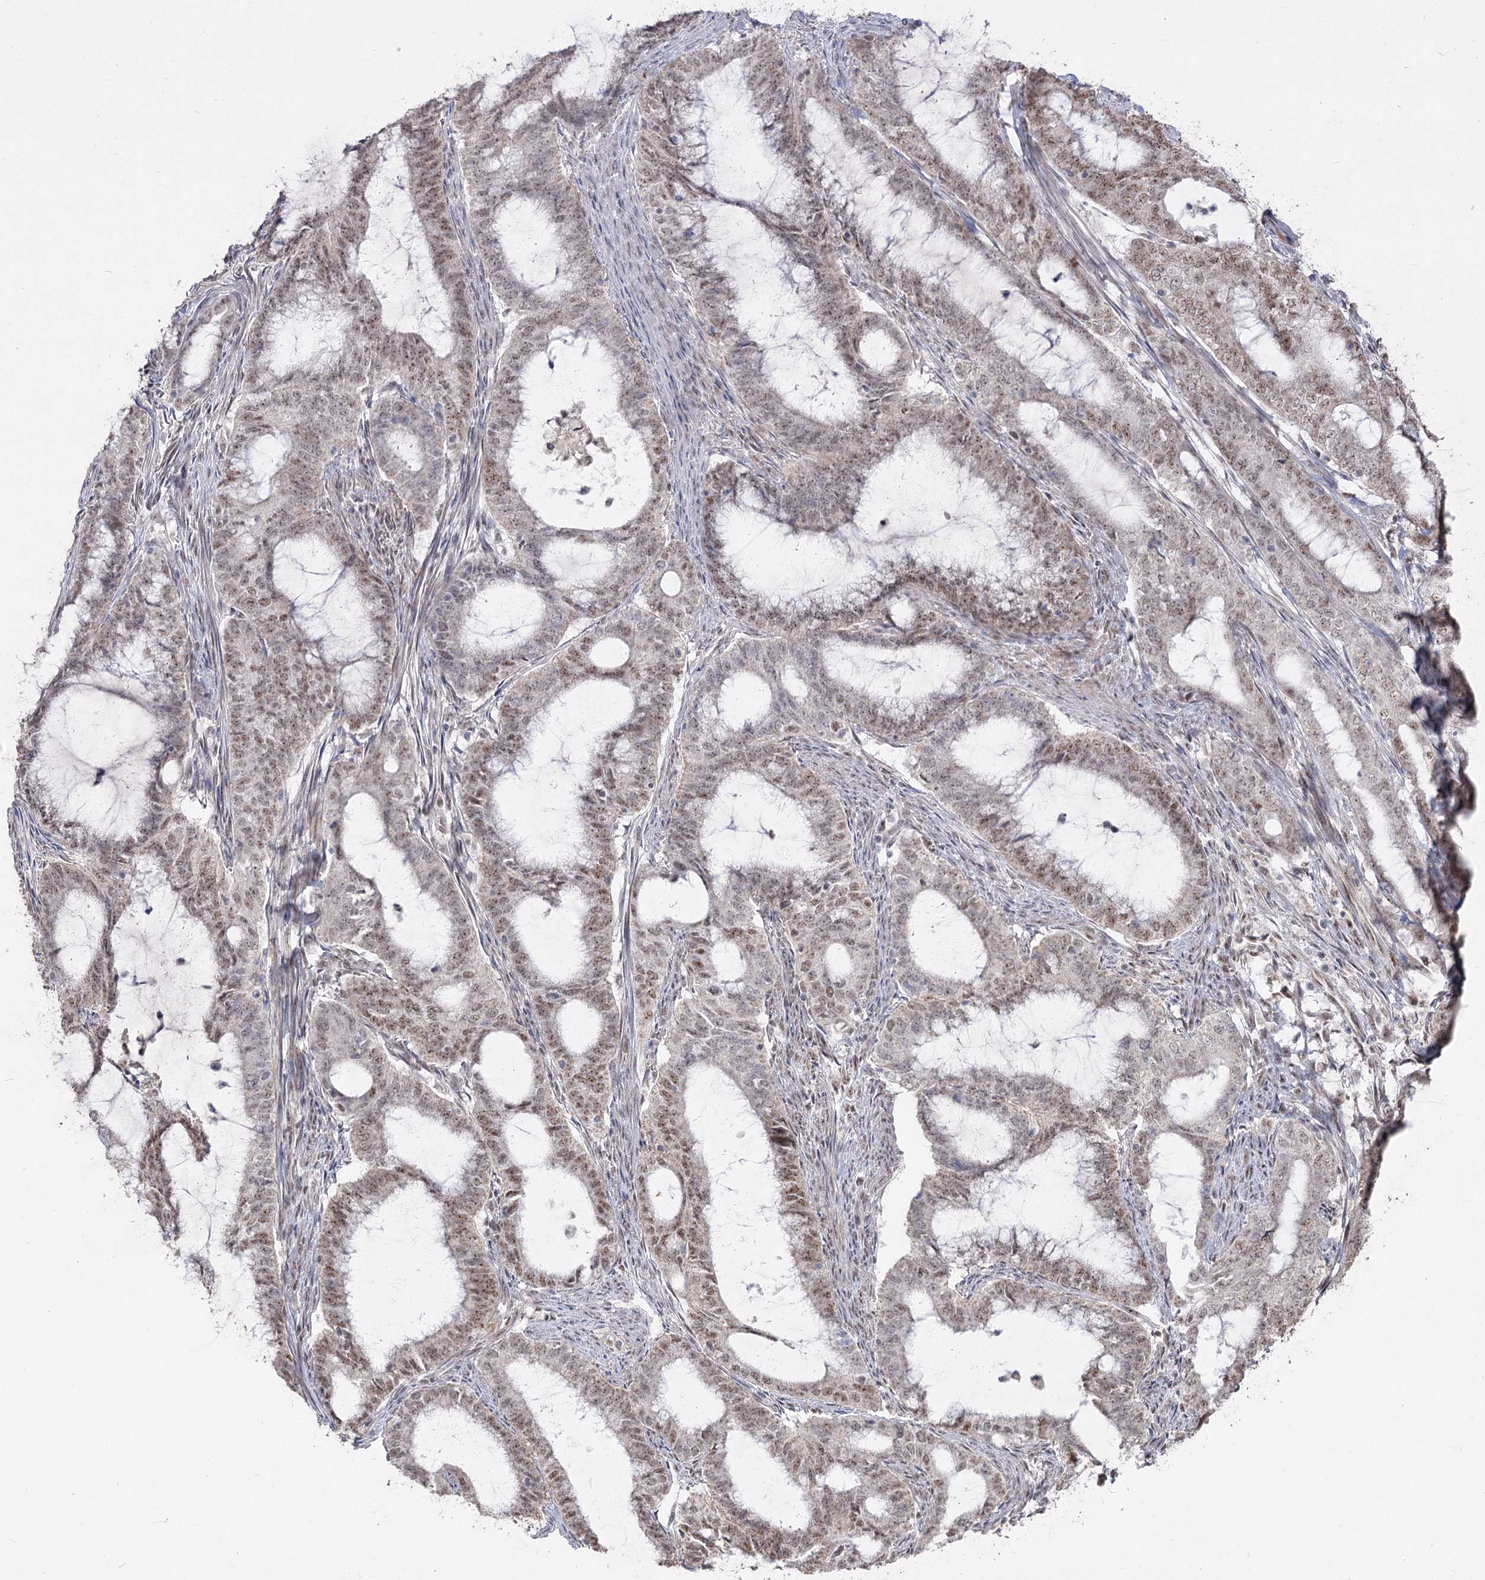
{"staining": {"intensity": "weak", "quantity": "25%-75%", "location": "cytoplasmic/membranous,nuclear"}, "tissue": "endometrial cancer", "cell_type": "Tumor cells", "image_type": "cancer", "snomed": [{"axis": "morphology", "description": "Adenocarcinoma, NOS"}, {"axis": "topography", "description": "Endometrium"}], "caption": "Endometrial cancer stained with DAB (3,3'-diaminobenzidine) IHC shows low levels of weak cytoplasmic/membranous and nuclear staining in approximately 25%-75% of tumor cells. (Brightfield microscopy of DAB IHC at high magnification).", "gene": "RUFY4", "patient": {"sex": "female", "age": 51}}